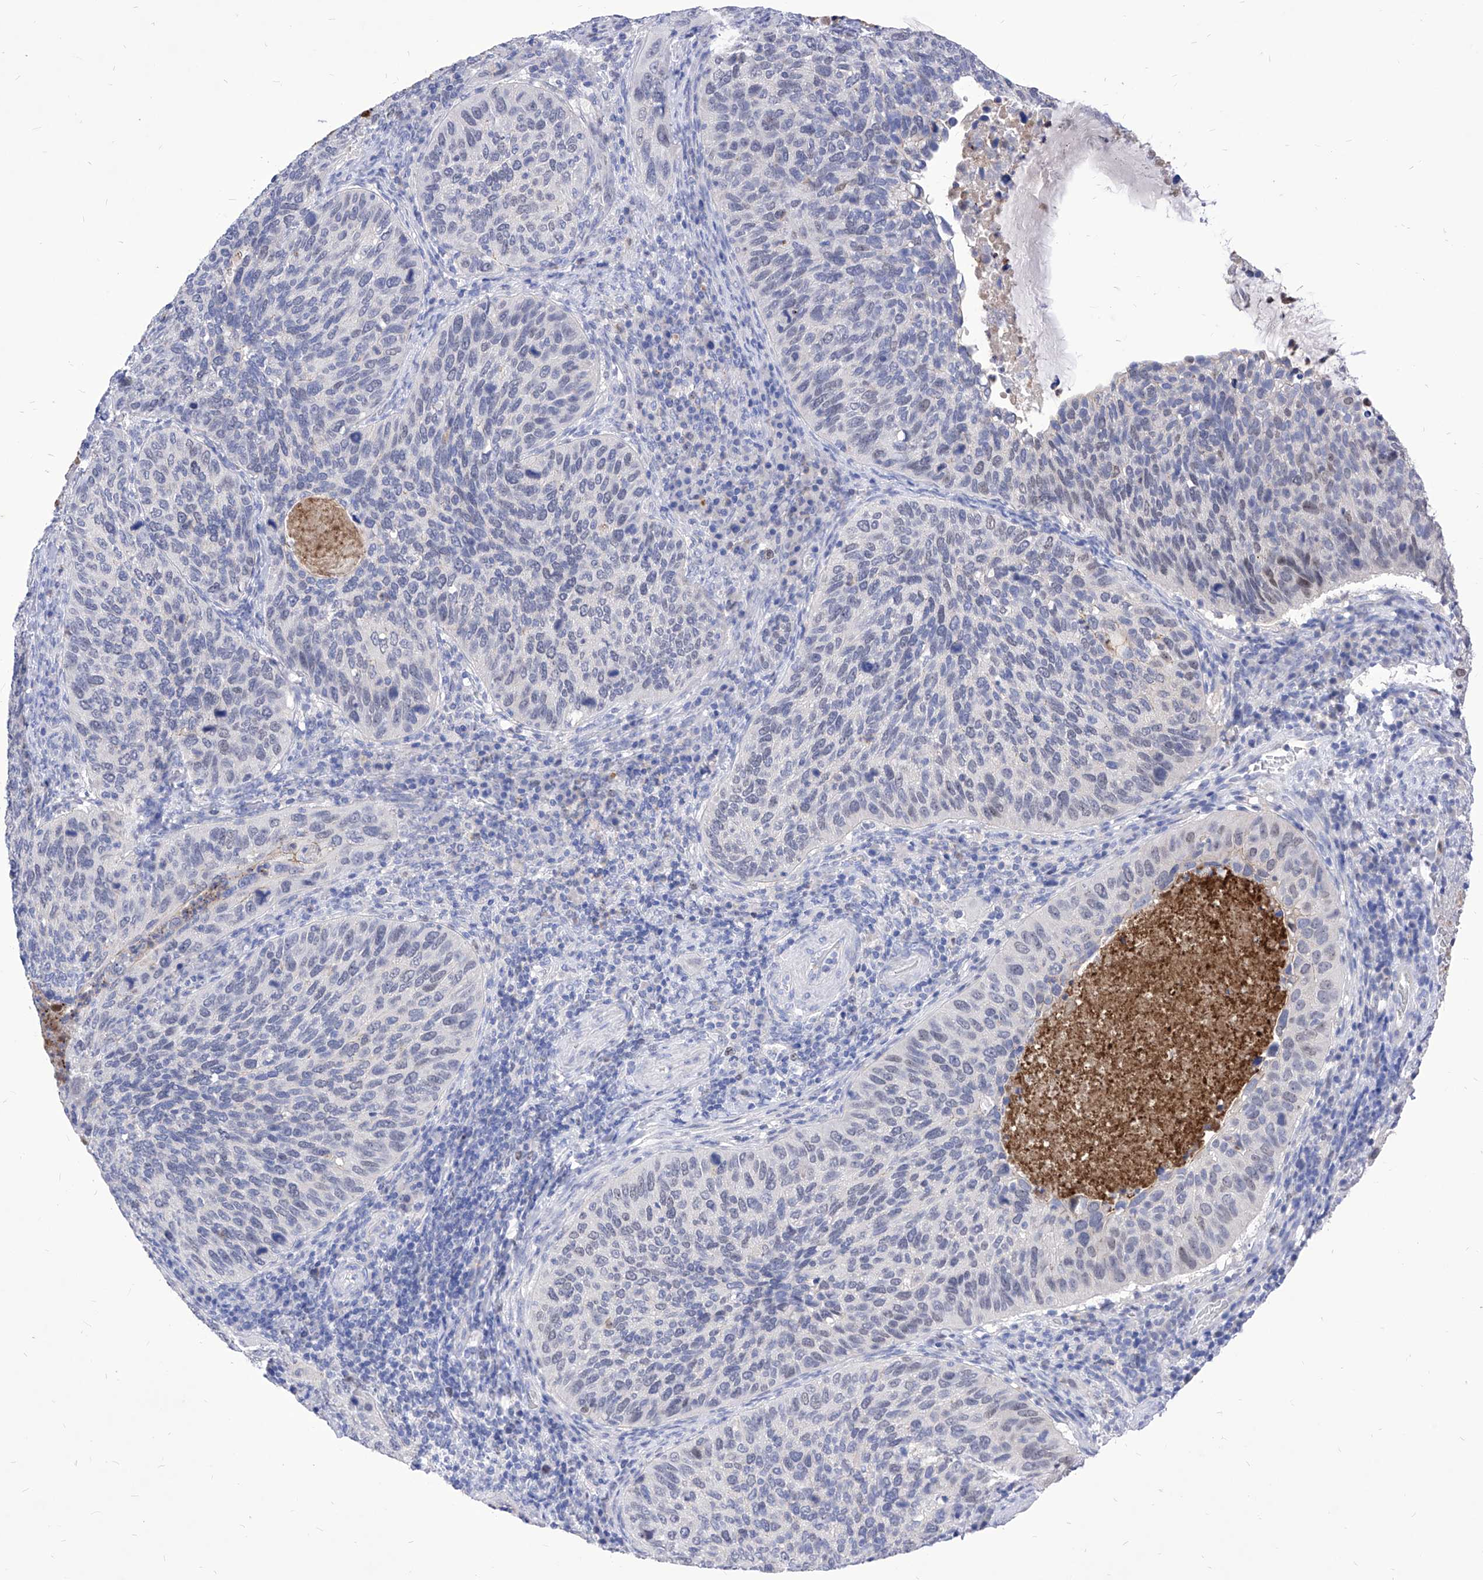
{"staining": {"intensity": "negative", "quantity": "none", "location": "none"}, "tissue": "cervical cancer", "cell_type": "Tumor cells", "image_type": "cancer", "snomed": [{"axis": "morphology", "description": "Squamous cell carcinoma, NOS"}, {"axis": "topography", "description": "Cervix"}], "caption": "Cervical cancer was stained to show a protein in brown. There is no significant staining in tumor cells. (DAB immunohistochemistry (IHC) with hematoxylin counter stain).", "gene": "VAX1", "patient": {"sex": "female", "age": 38}}